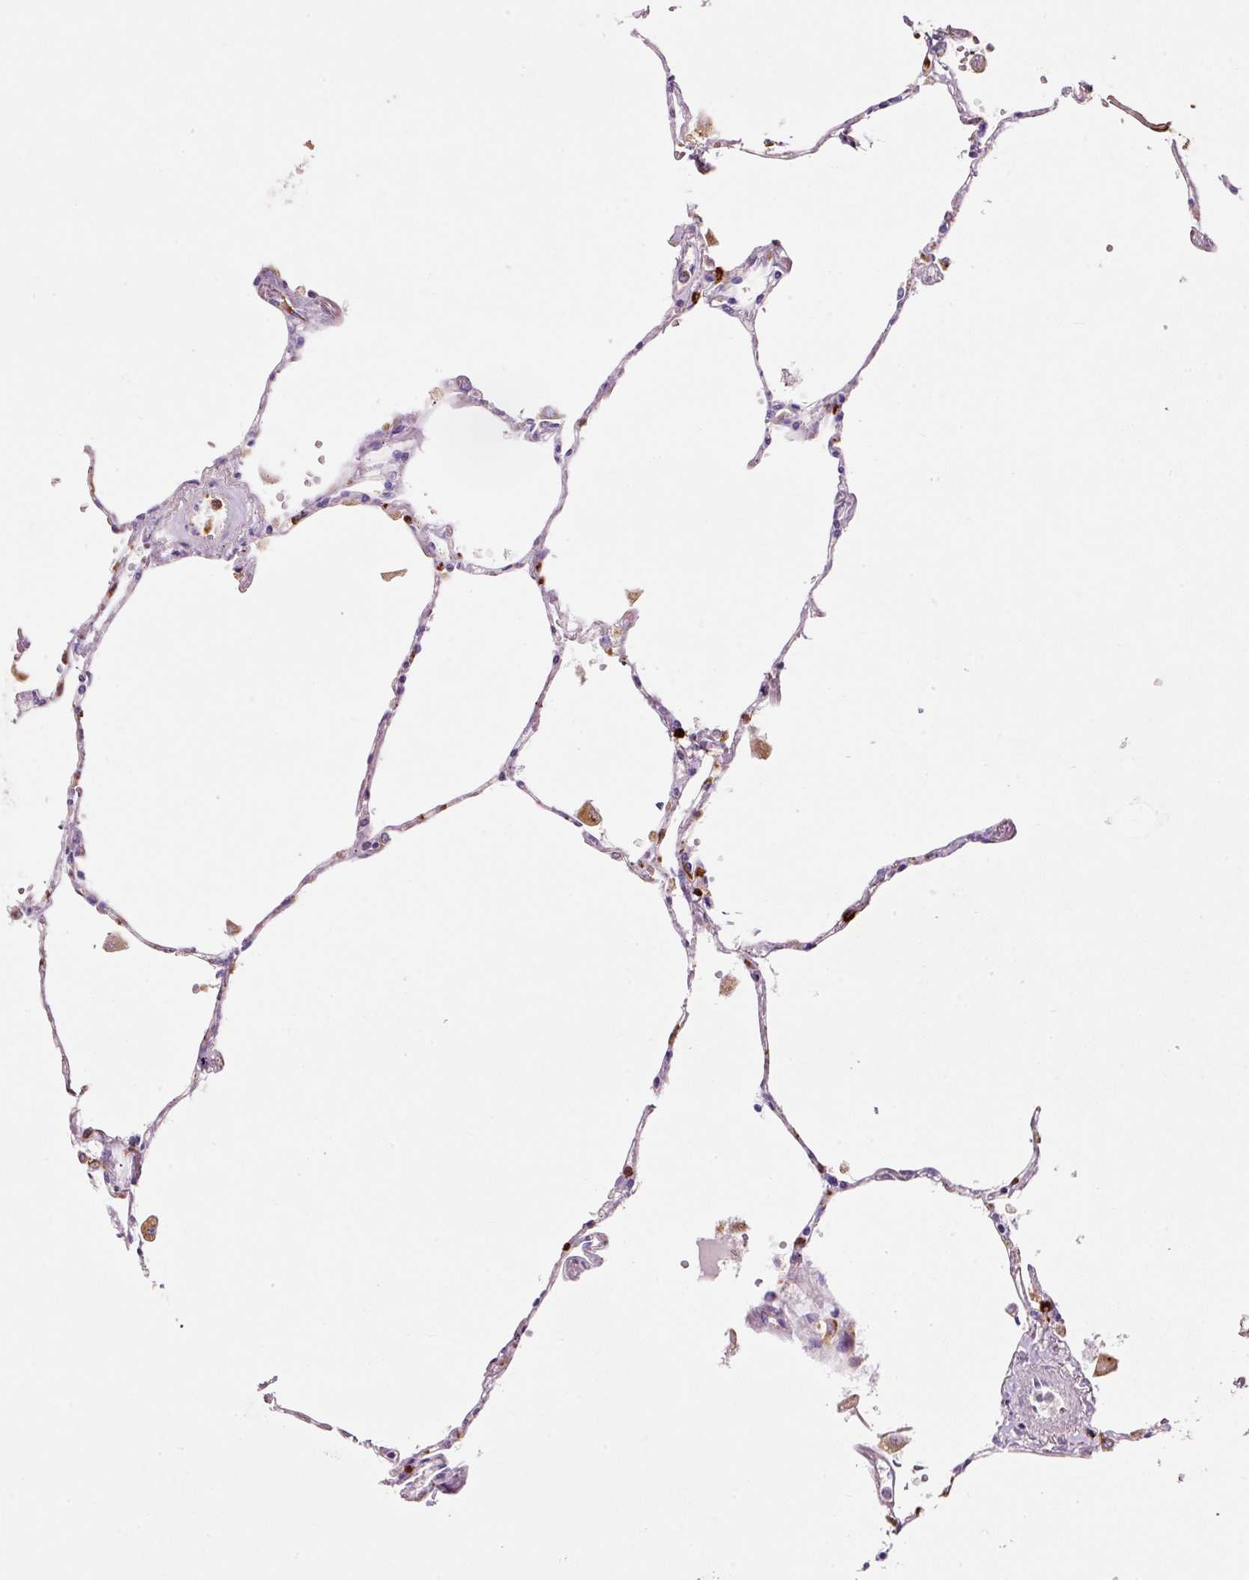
{"staining": {"intensity": "moderate", "quantity": "25%-75%", "location": "cytoplasmic/membranous"}, "tissue": "lung", "cell_type": "Alveolar cells", "image_type": "normal", "snomed": [{"axis": "morphology", "description": "Normal tissue, NOS"}, {"axis": "topography", "description": "Lung"}], "caption": "High-magnification brightfield microscopy of normal lung stained with DAB (3,3'-diaminobenzidine) (brown) and counterstained with hematoxylin (blue). alveolar cells exhibit moderate cytoplasmic/membranous positivity is present in approximately25%-75% of cells. Ihc stains the protein of interest in brown and the nuclei are stained blue.", "gene": "TMC8", "patient": {"sex": "female", "age": 67}}